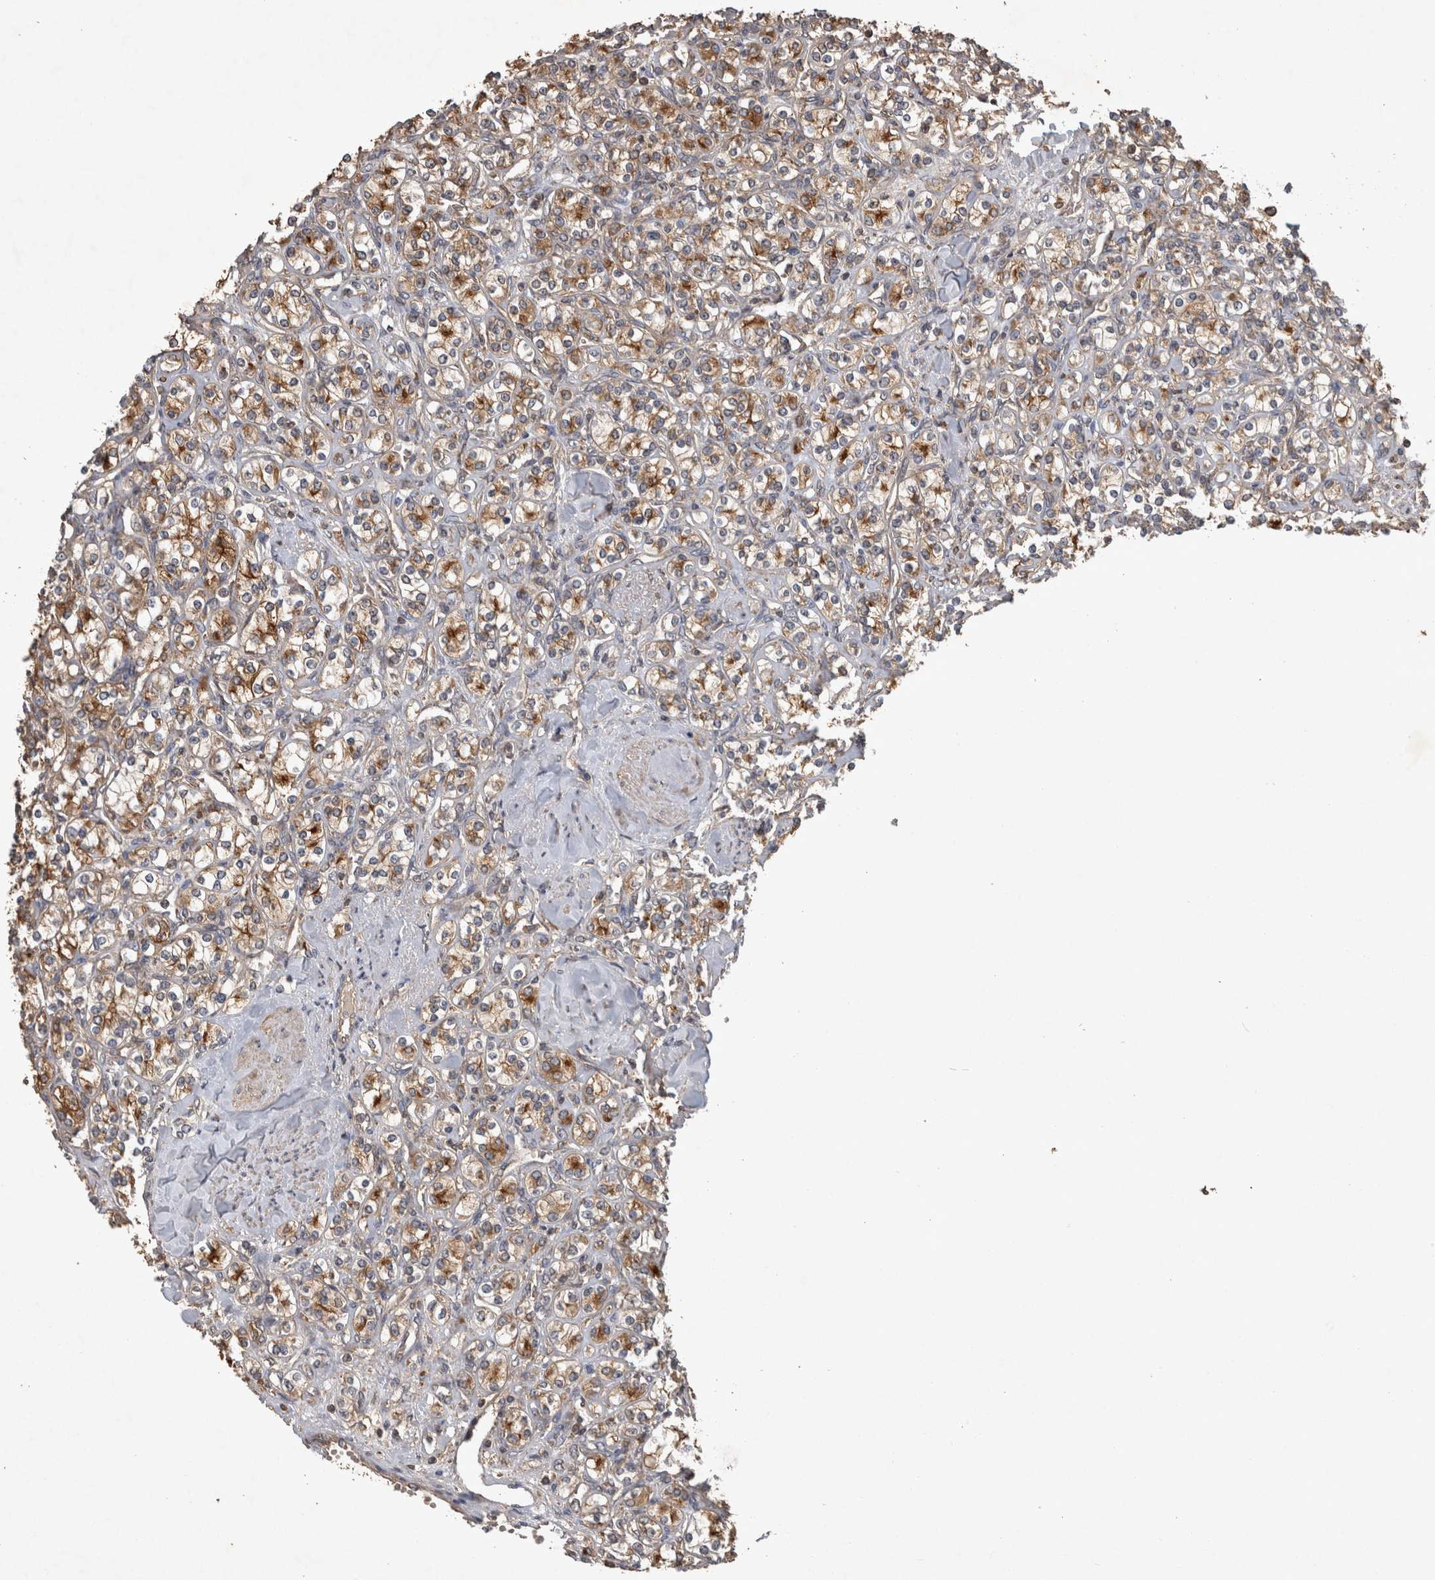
{"staining": {"intensity": "moderate", "quantity": ">75%", "location": "cytoplasmic/membranous"}, "tissue": "renal cancer", "cell_type": "Tumor cells", "image_type": "cancer", "snomed": [{"axis": "morphology", "description": "Adenocarcinoma, NOS"}, {"axis": "topography", "description": "Kidney"}], "caption": "Protein staining of renal cancer (adenocarcinoma) tissue displays moderate cytoplasmic/membranous expression in approximately >75% of tumor cells.", "gene": "TRMT61B", "patient": {"sex": "male", "age": 77}}